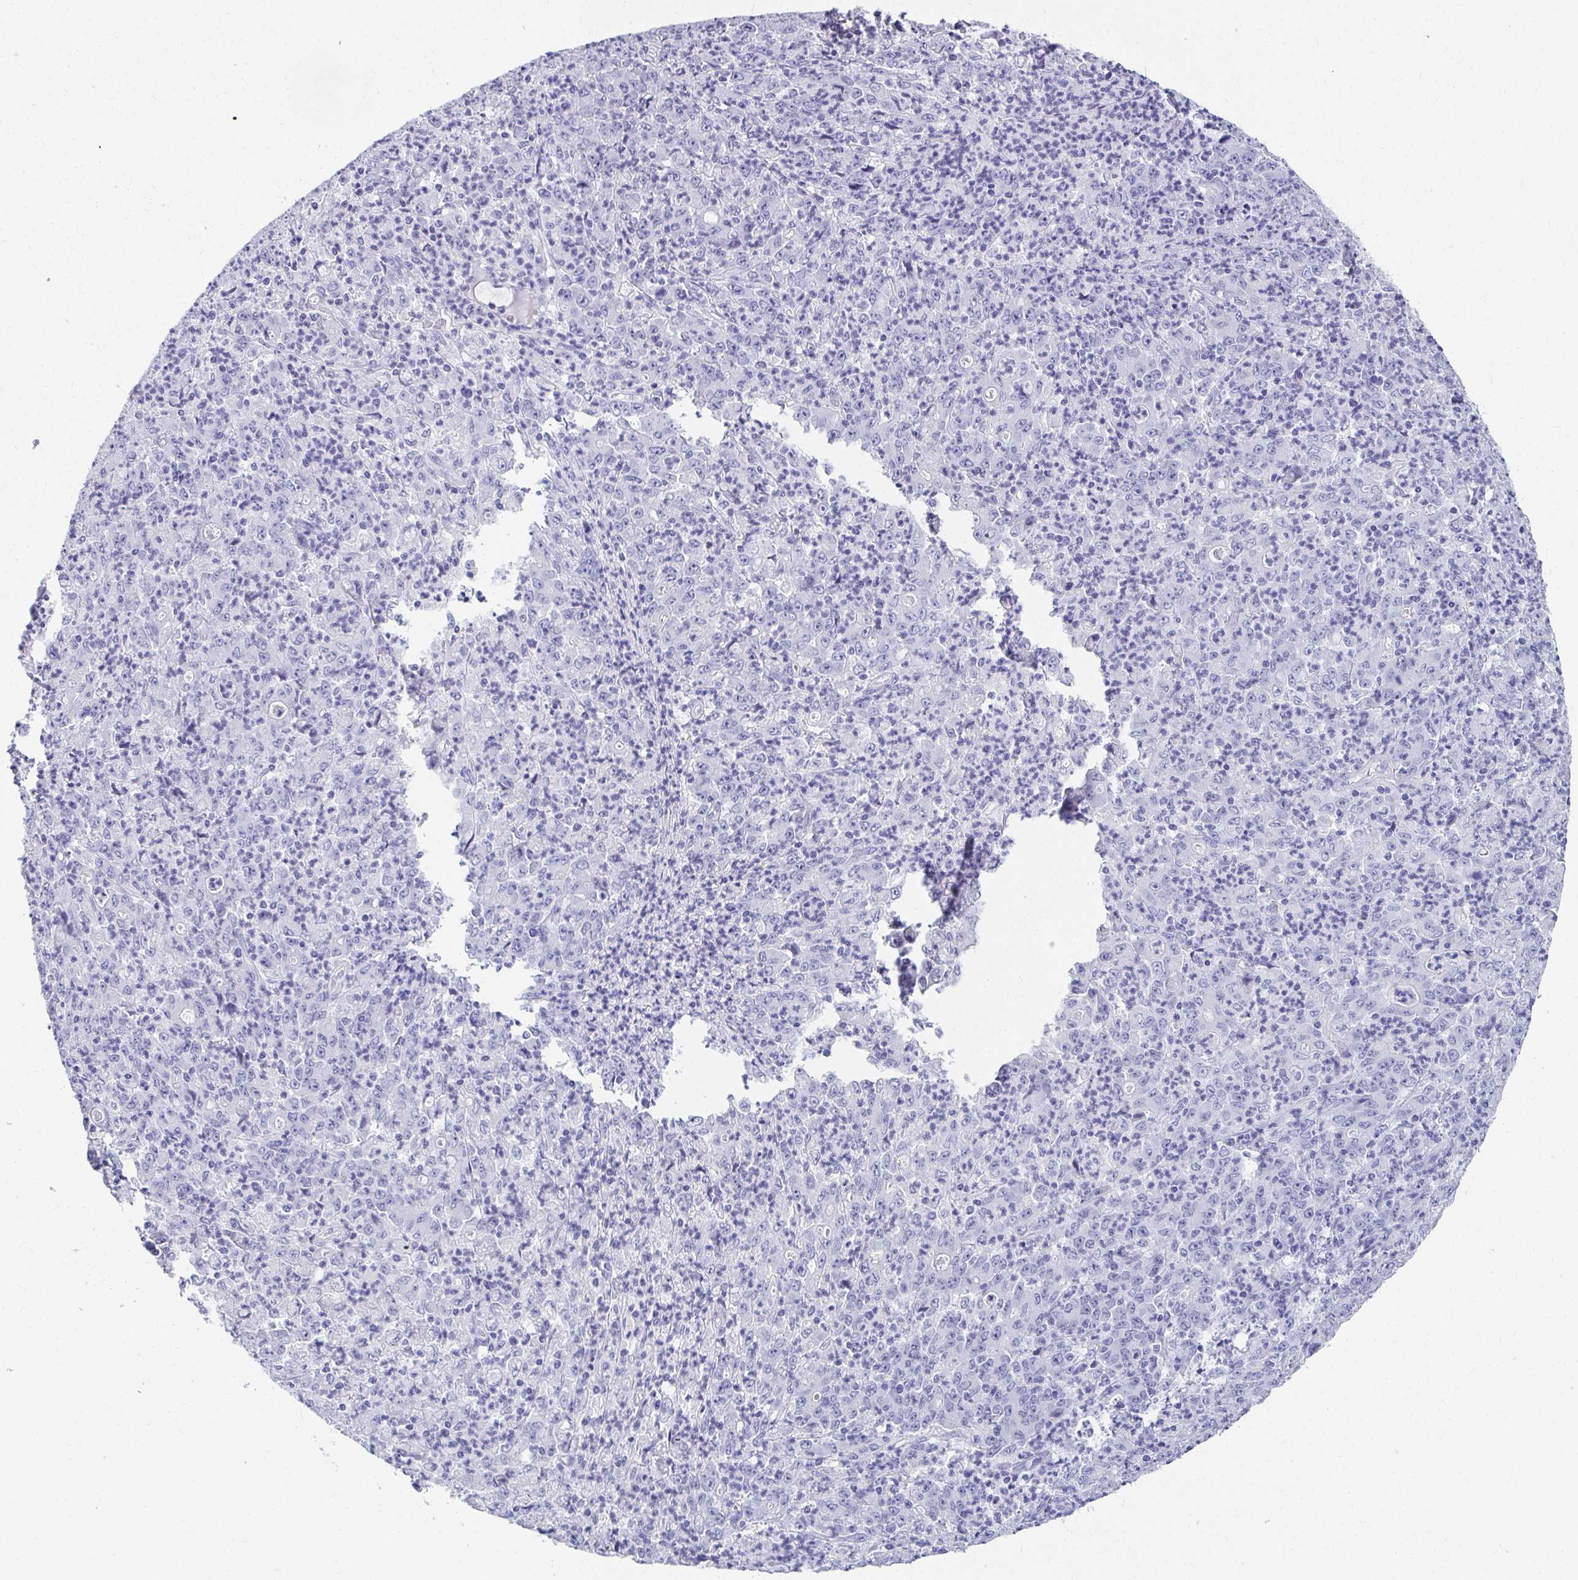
{"staining": {"intensity": "negative", "quantity": "none", "location": "none"}, "tissue": "stomach cancer", "cell_type": "Tumor cells", "image_type": "cancer", "snomed": [{"axis": "morphology", "description": "Adenocarcinoma, NOS"}, {"axis": "topography", "description": "Stomach, lower"}], "caption": "An immunohistochemistry (IHC) photomicrograph of stomach cancer is shown. There is no staining in tumor cells of stomach cancer.", "gene": "DPEP3", "patient": {"sex": "female", "age": 71}}